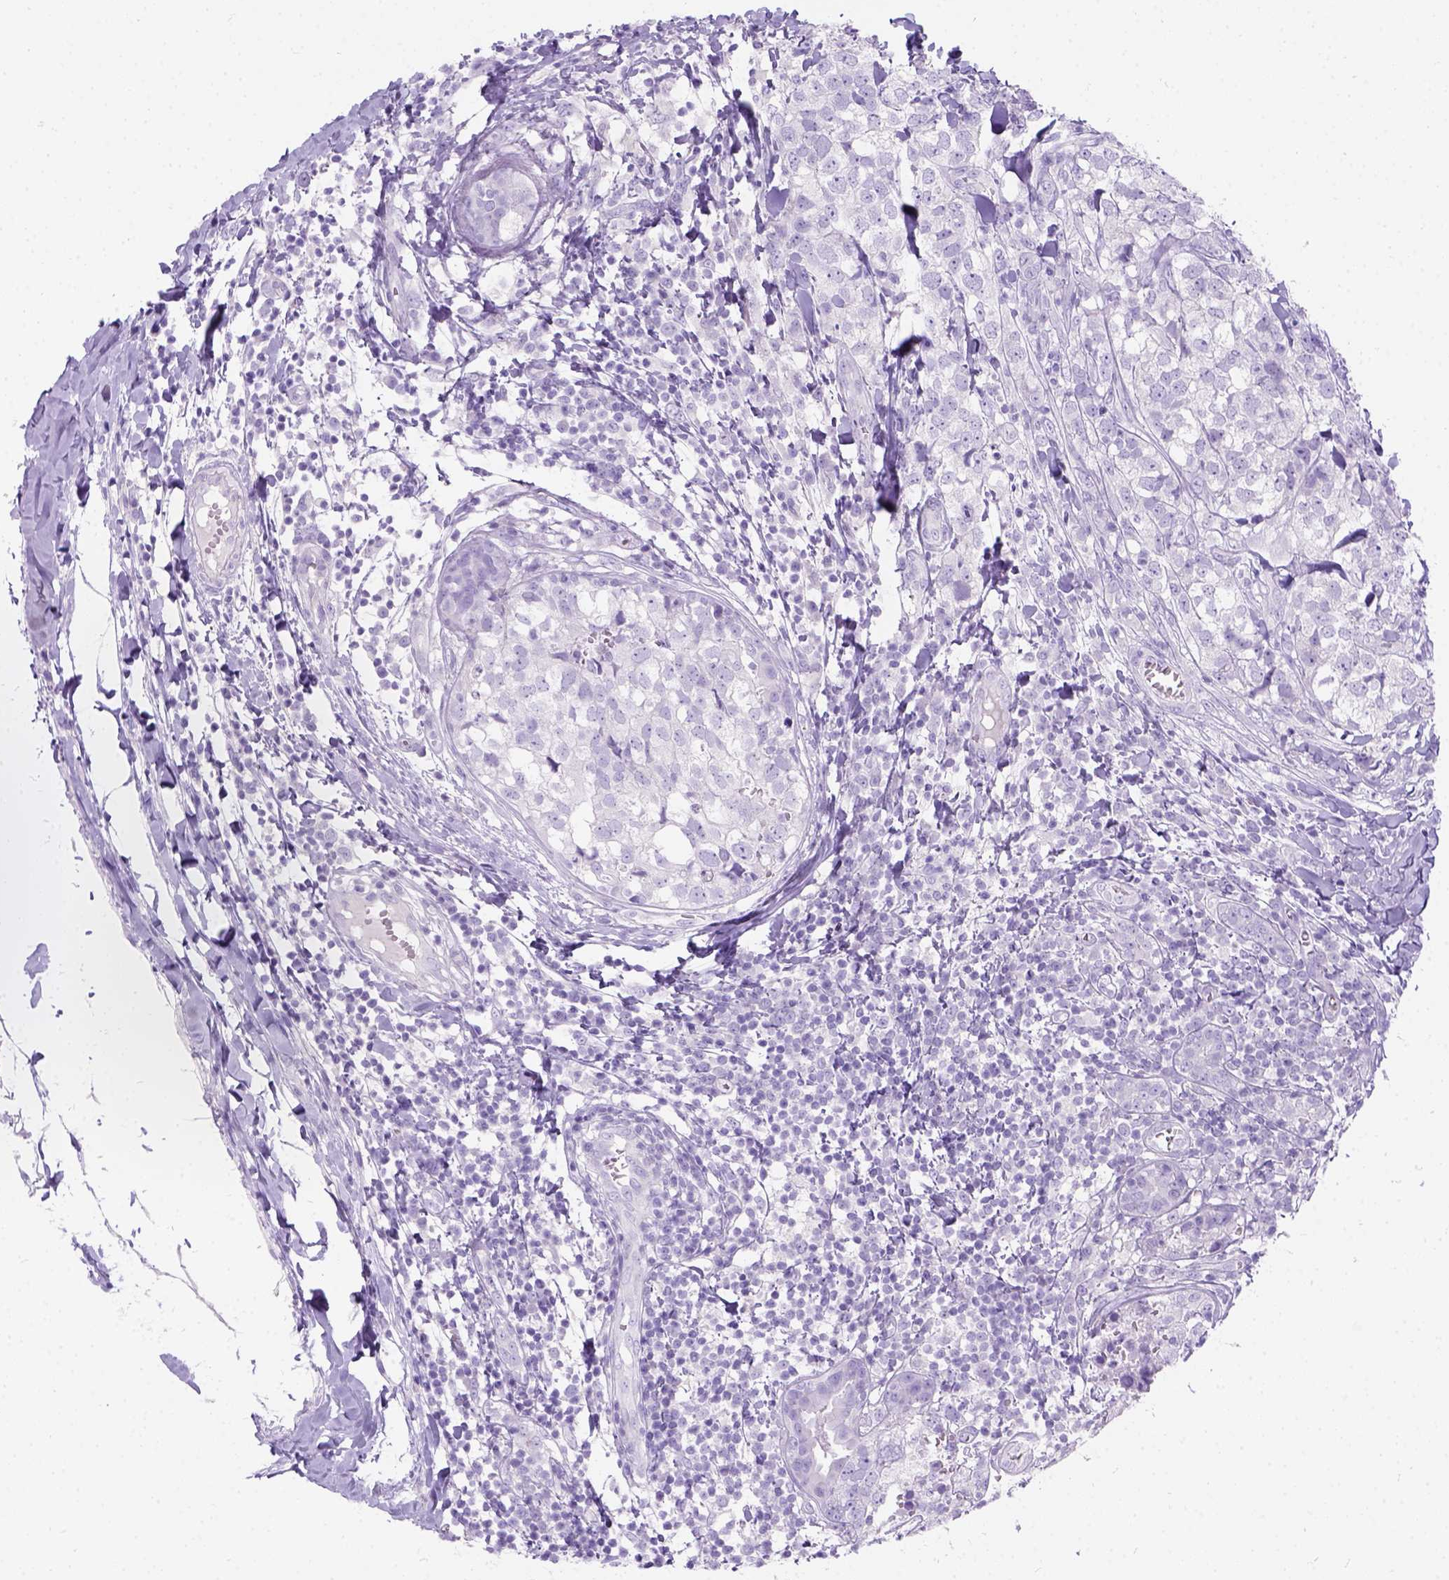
{"staining": {"intensity": "negative", "quantity": "none", "location": "none"}, "tissue": "breast cancer", "cell_type": "Tumor cells", "image_type": "cancer", "snomed": [{"axis": "morphology", "description": "Duct carcinoma"}, {"axis": "topography", "description": "Breast"}], "caption": "Invasive ductal carcinoma (breast) stained for a protein using IHC displays no expression tumor cells.", "gene": "C7orf57", "patient": {"sex": "female", "age": 30}}